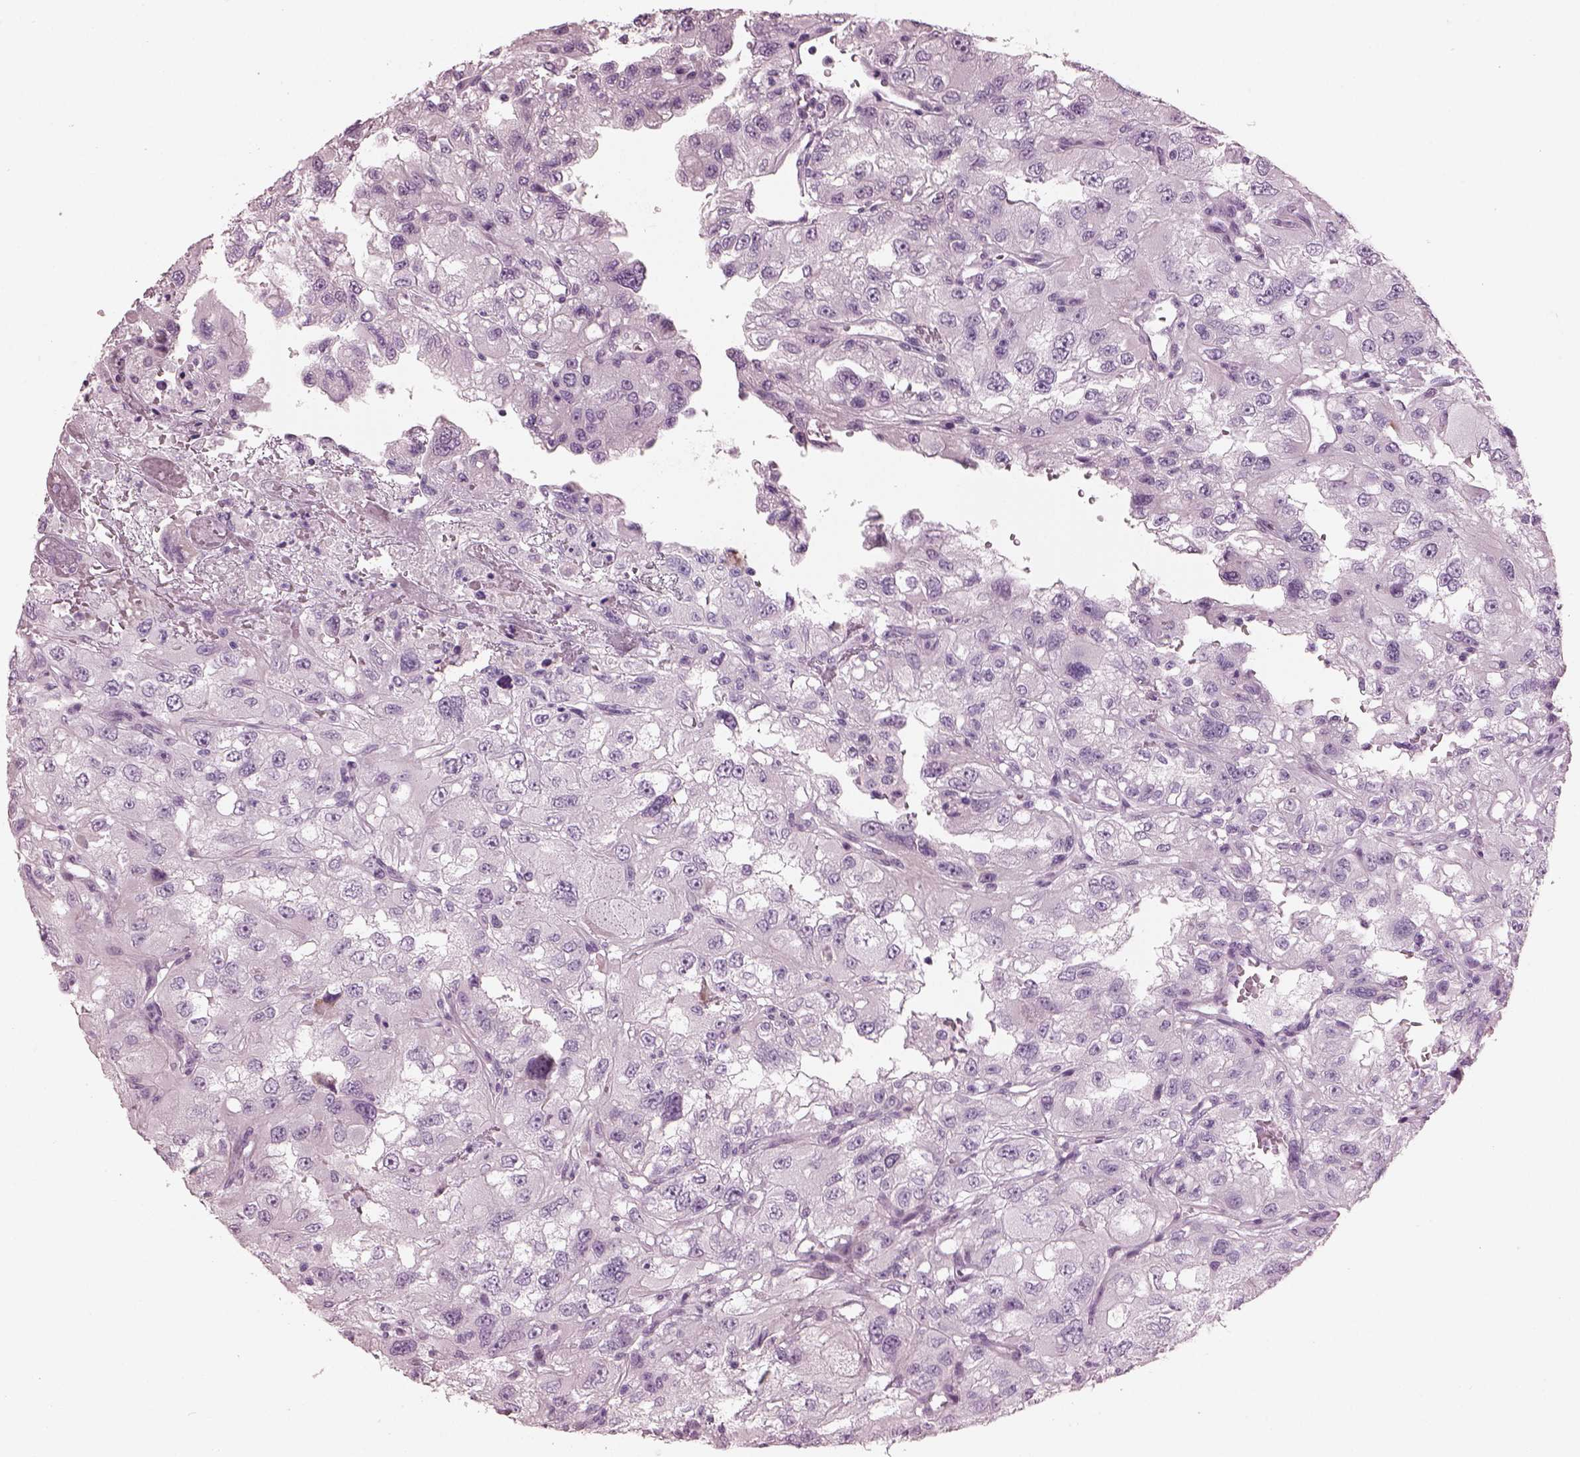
{"staining": {"intensity": "negative", "quantity": "none", "location": "none"}, "tissue": "renal cancer", "cell_type": "Tumor cells", "image_type": "cancer", "snomed": [{"axis": "morphology", "description": "Adenocarcinoma, NOS"}, {"axis": "topography", "description": "Kidney"}], "caption": "Immunohistochemistry of renal cancer displays no positivity in tumor cells.", "gene": "HYDIN", "patient": {"sex": "male", "age": 64}}